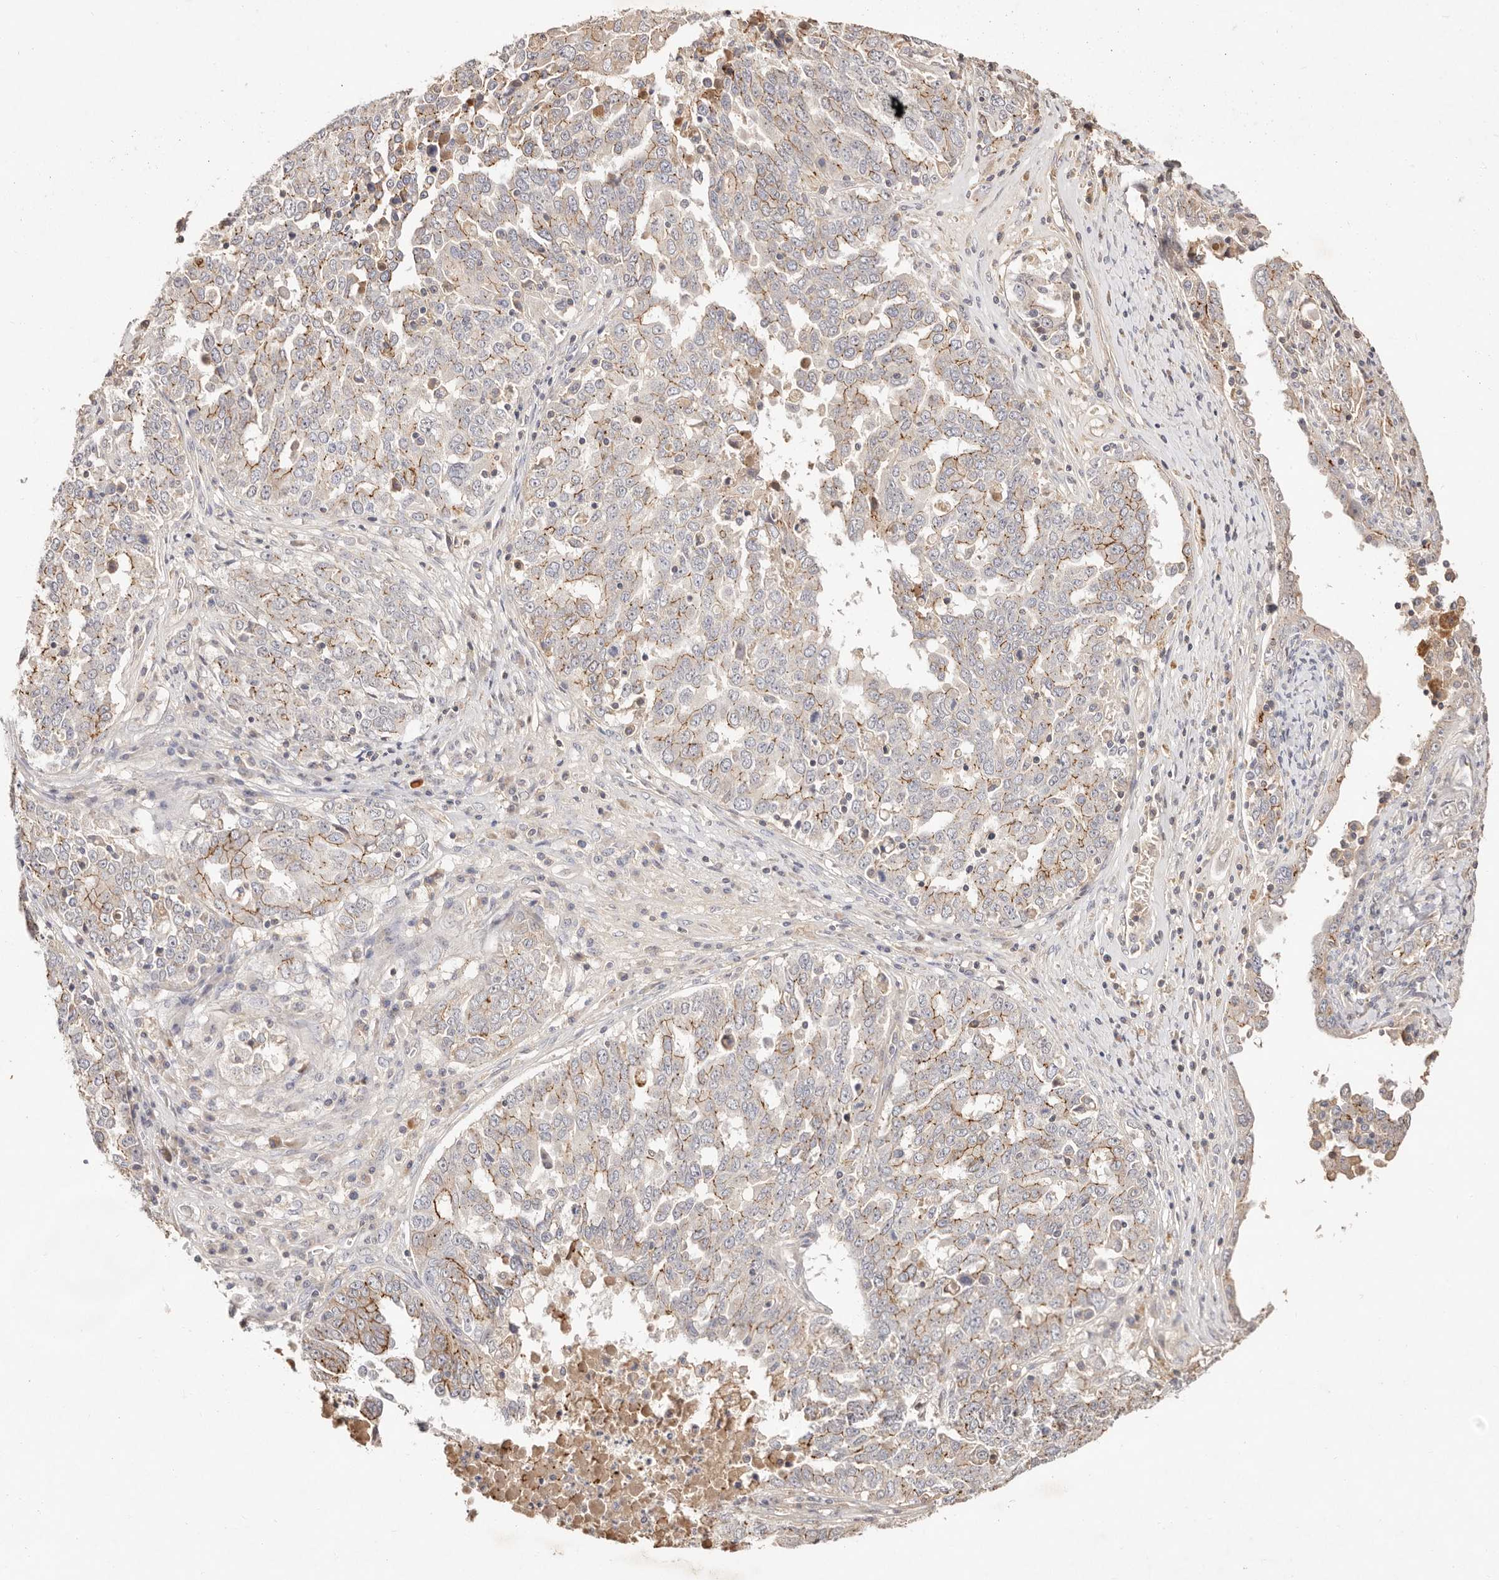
{"staining": {"intensity": "moderate", "quantity": "<25%", "location": "cytoplasmic/membranous"}, "tissue": "ovarian cancer", "cell_type": "Tumor cells", "image_type": "cancer", "snomed": [{"axis": "morphology", "description": "Carcinoma, endometroid"}, {"axis": "topography", "description": "Ovary"}], "caption": "Tumor cells exhibit low levels of moderate cytoplasmic/membranous positivity in about <25% of cells in ovarian cancer. (Brightfield microscopy of DAB IHC at high magnification).", "gene": "CXADR", "patient": {"sex": "female", "age": 62}}